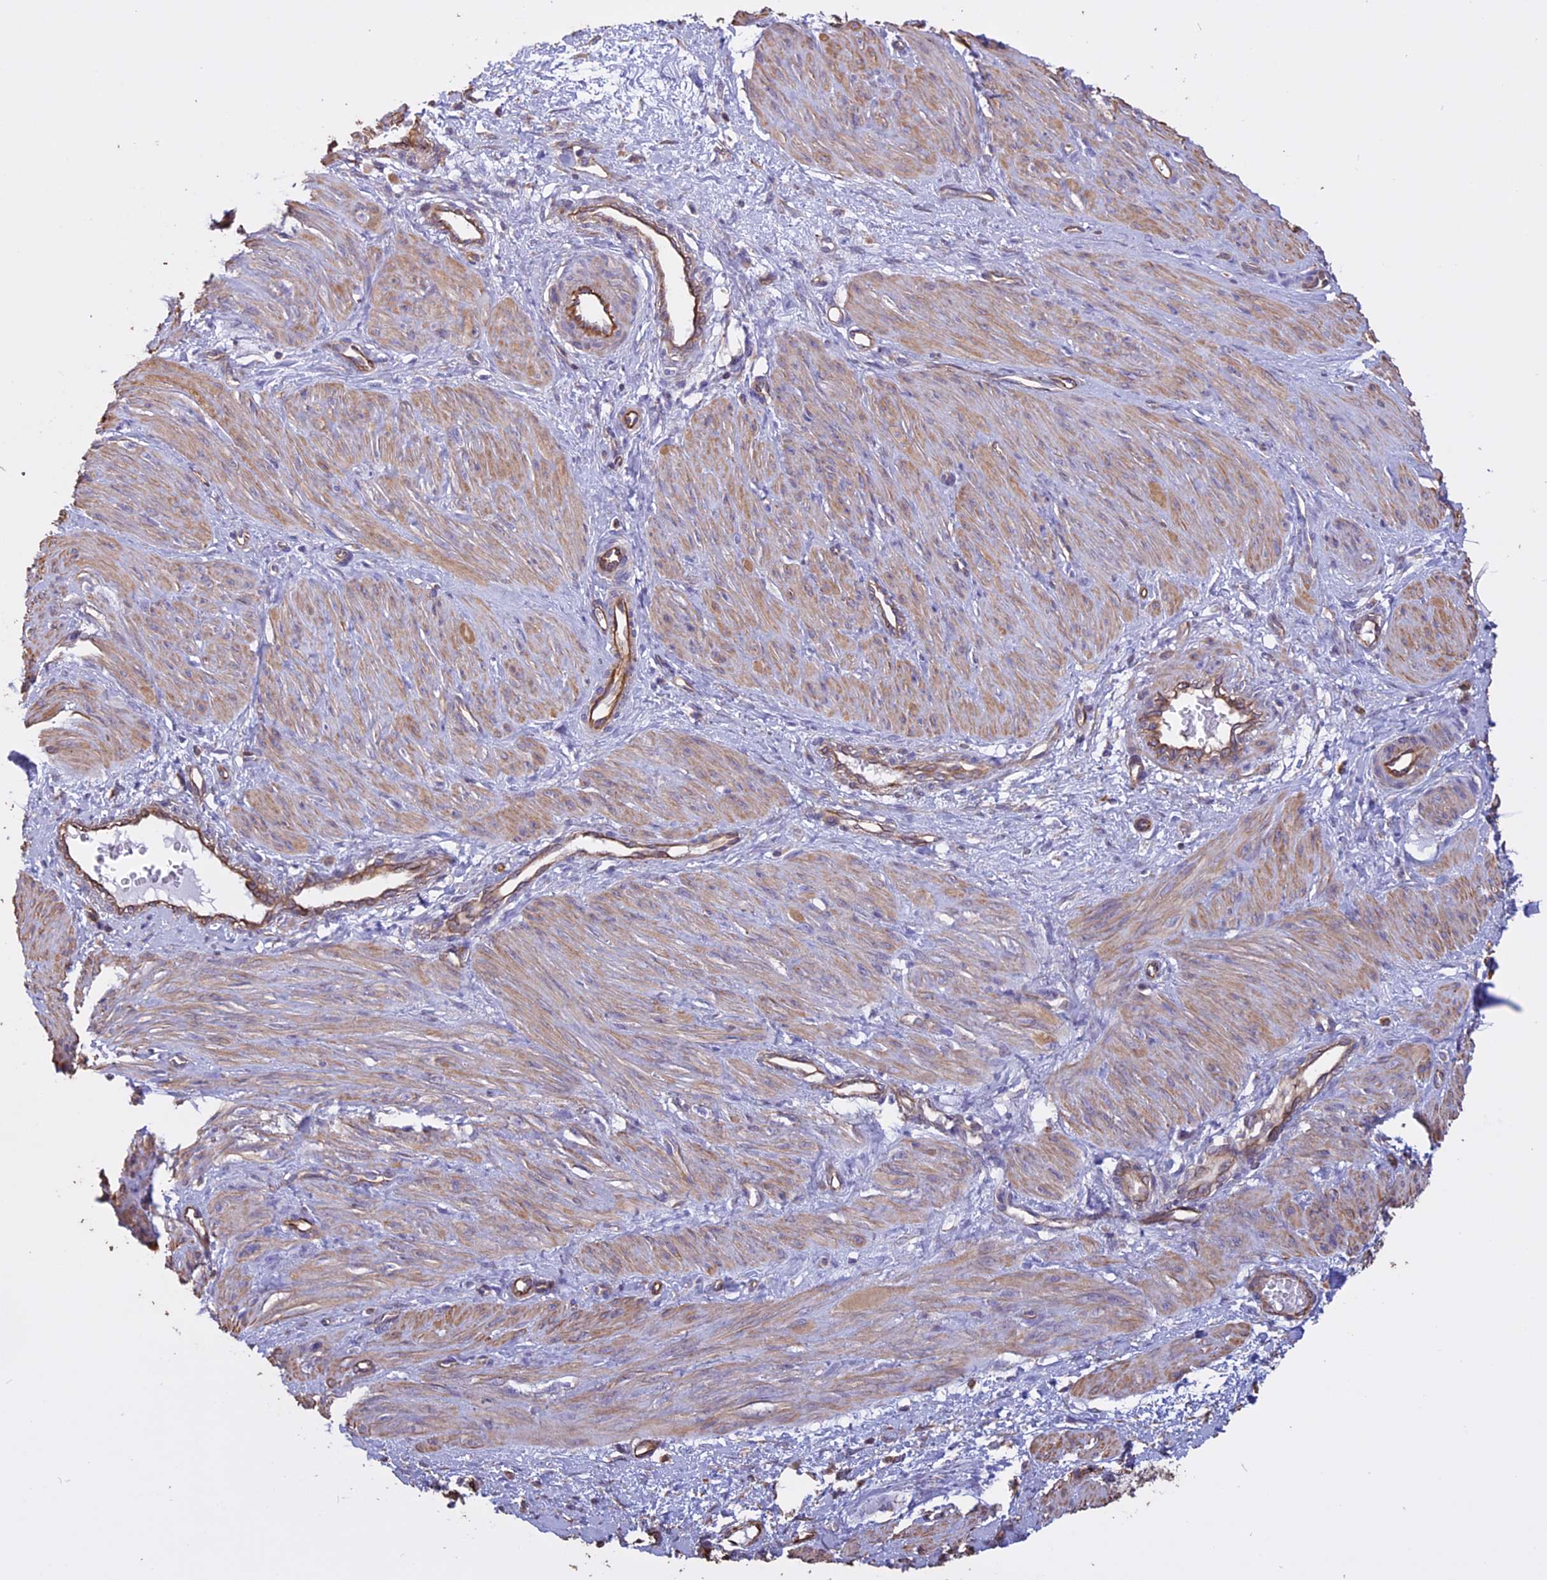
{"staining": {"intensity": "weak", "quantity": "25%-75%", "location": "cytoplasmic/membranous"}, "tissue": "smooth muscle", "cell_type": "Smooth muscle cells", "image_type": "normal", "snomed": [{"axis": "morphology", "description": "Normal tissue, NOS"}, {"axis": "topography", "description": "Endometrium"}], "caption": "Immunohistochemistry staining of normal smooth muscle, which shows low levels of weak cytoplasmic/membranous staining in about 25%-75% of smooth muscle cells indicating weak cytoplasmic/membranous protein staining. The staining was performed using DAB (3,3'-diaminobenzidine) (brown) for protein detection and nuclei were counterstained in hematoxylin (blue).", "gene": "CCDC148", "patient": {"sex": "female", "age": 33}}